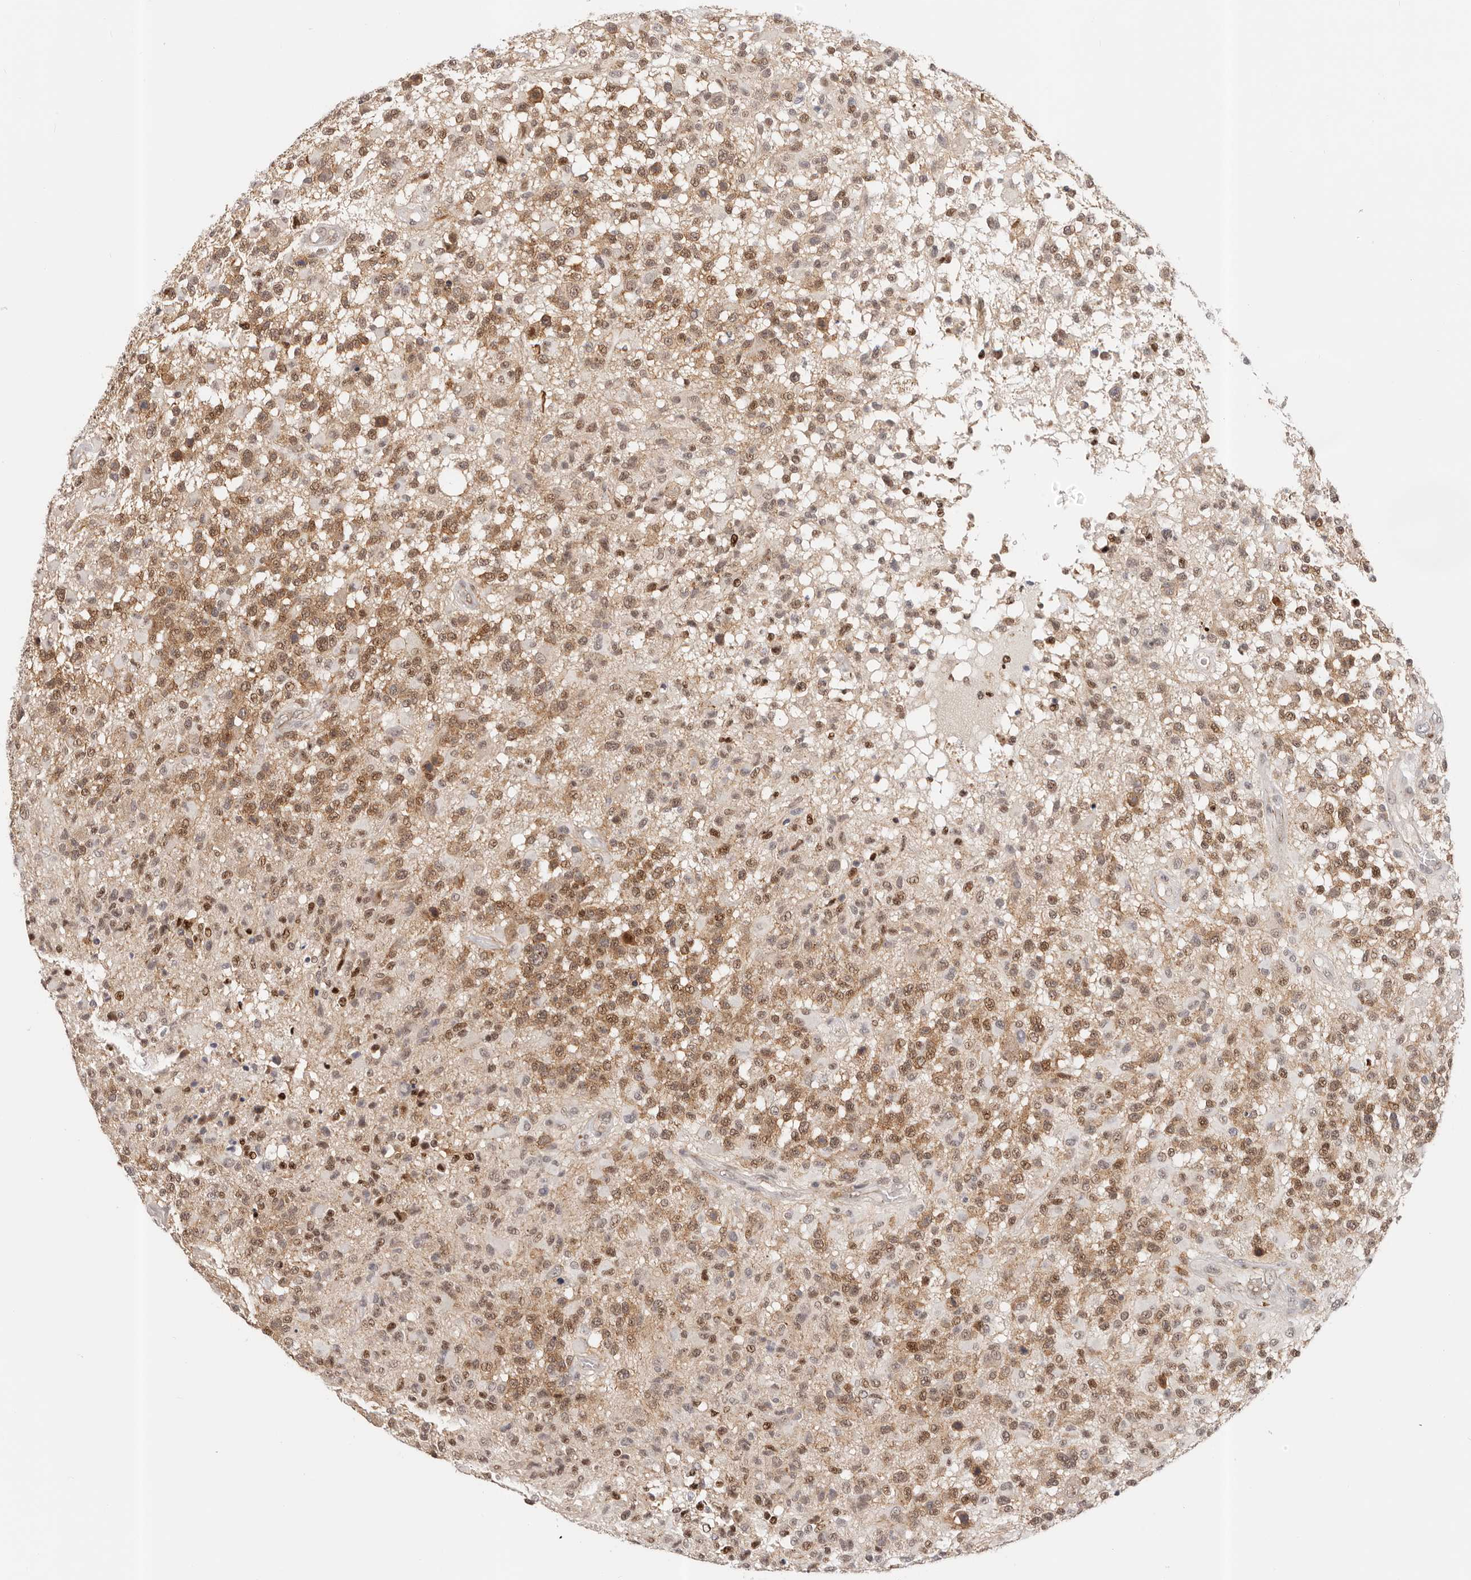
{"staining": {"intensity": "moderate", "quantity": ">75%", "location": "cytoplasmic/membranous,nuclear"}, "tissue": "glioma", "cell_type": "Tumor cells", "image_type": "cancer", "snomed": [{"axis": "morphology", "description": "Glioma, malignant, High grade"}, {"axis": "morphology", "description": "Glioblastoma, NOS"}, {"axis": "topography", "description": "Brain"}], "caption": "IHC (DAB (3,3'-diaminobenzidine)) staining of glioblastoma demonstrates moderate cytoplasmic/membranous and nuclear protein positivity in approximately >75% of tumor cells.", "gene": "AFDN", "patient": {"sex": "male", "age": 60}}